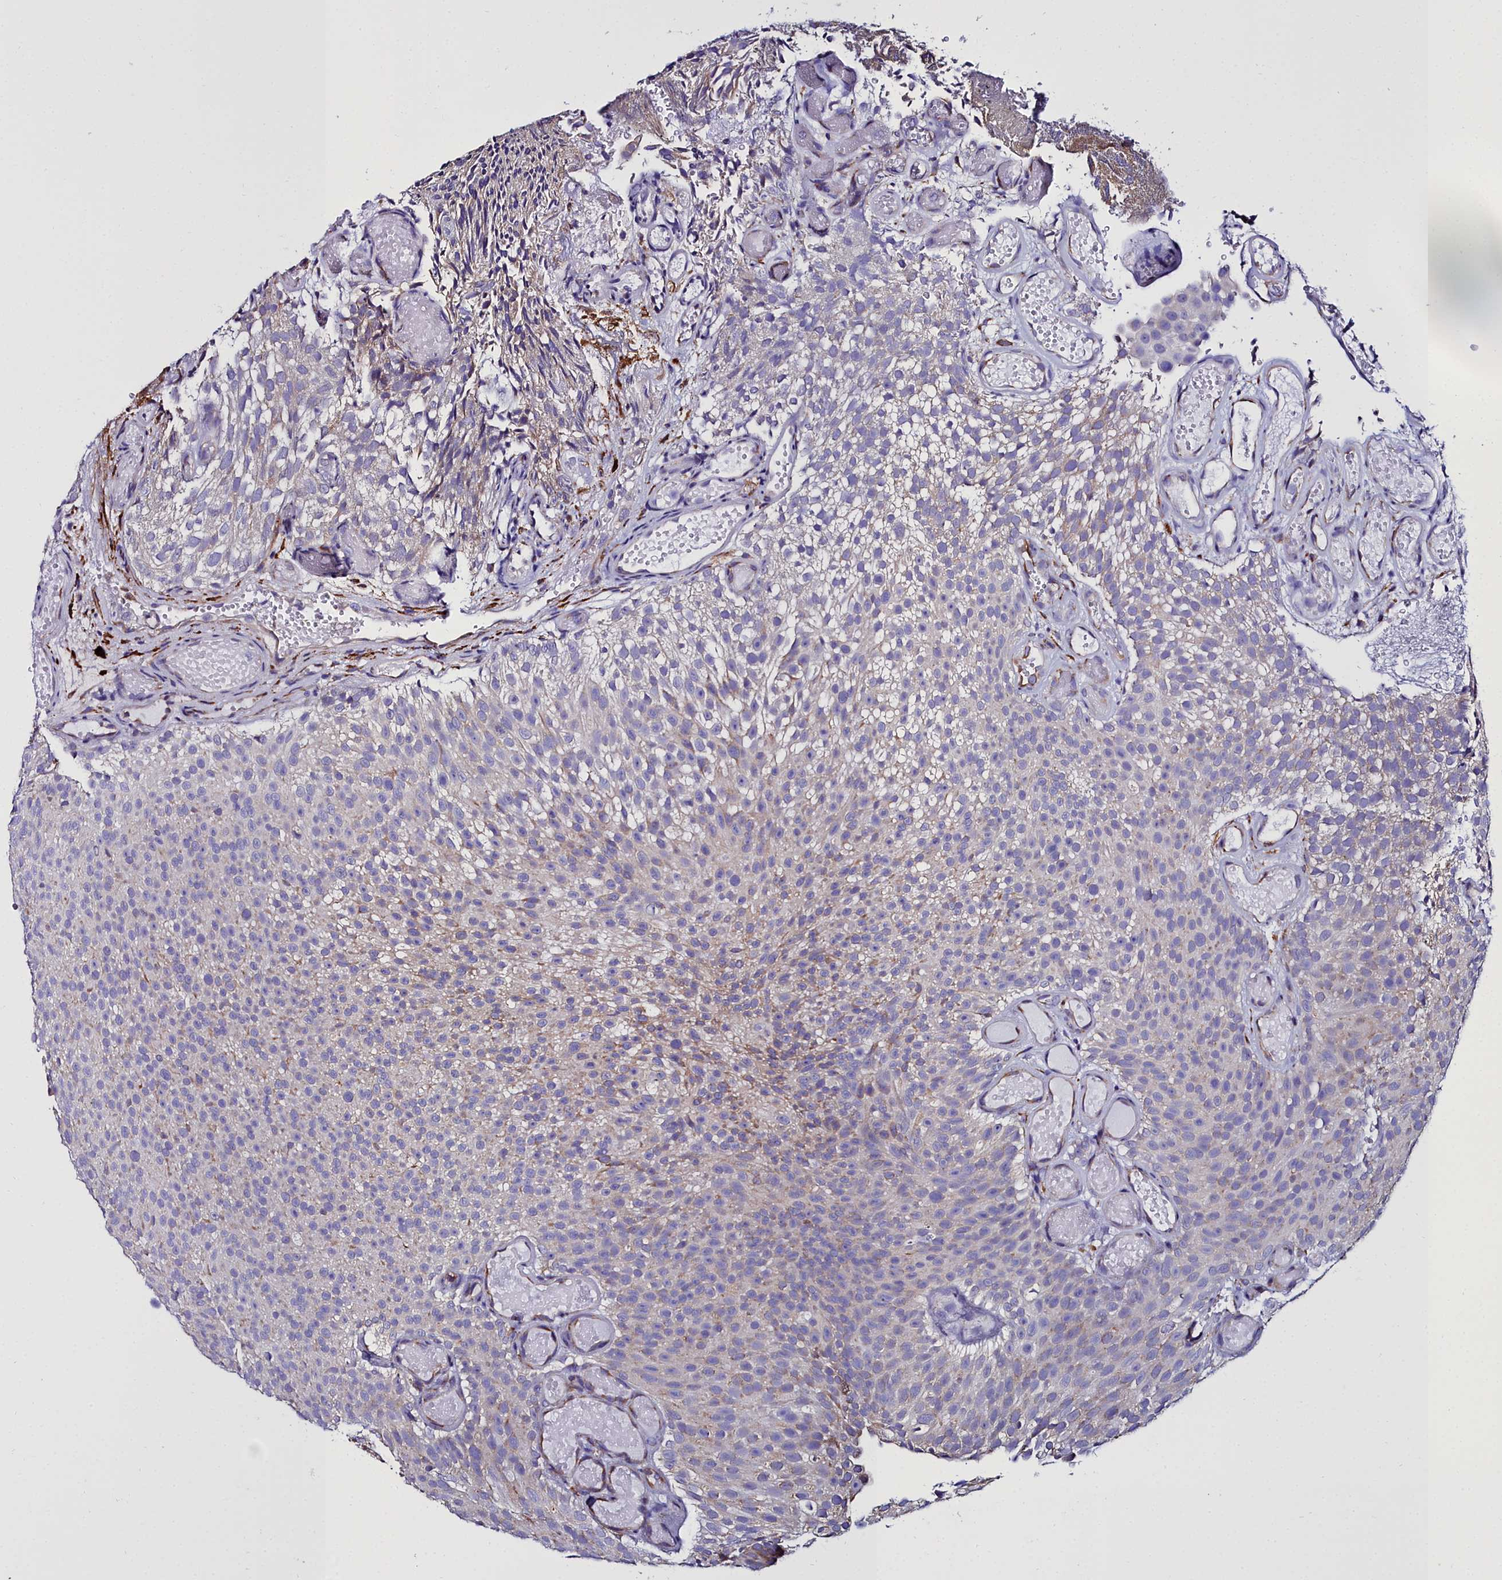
{"staining": {"intensity": "weak", "quantity": "<25%", "location": "cytoplasmic/membranous"}, "tissue": "urothelial cancer", "cell_type": "Tumor cells", "image_type": "cancer", "snomed": [{"axis": "morphology", "description": "Urothelial carcinoma, Low grade"}, {"axis": "topography", "description": "Urinary bladder"}], "caption": "Immunohistochemical staining of urothelial cancer reveals no significant expression in tumor cells.", "gene": "TXNDC5", "patient": {"sex": "male", "age": 78}}